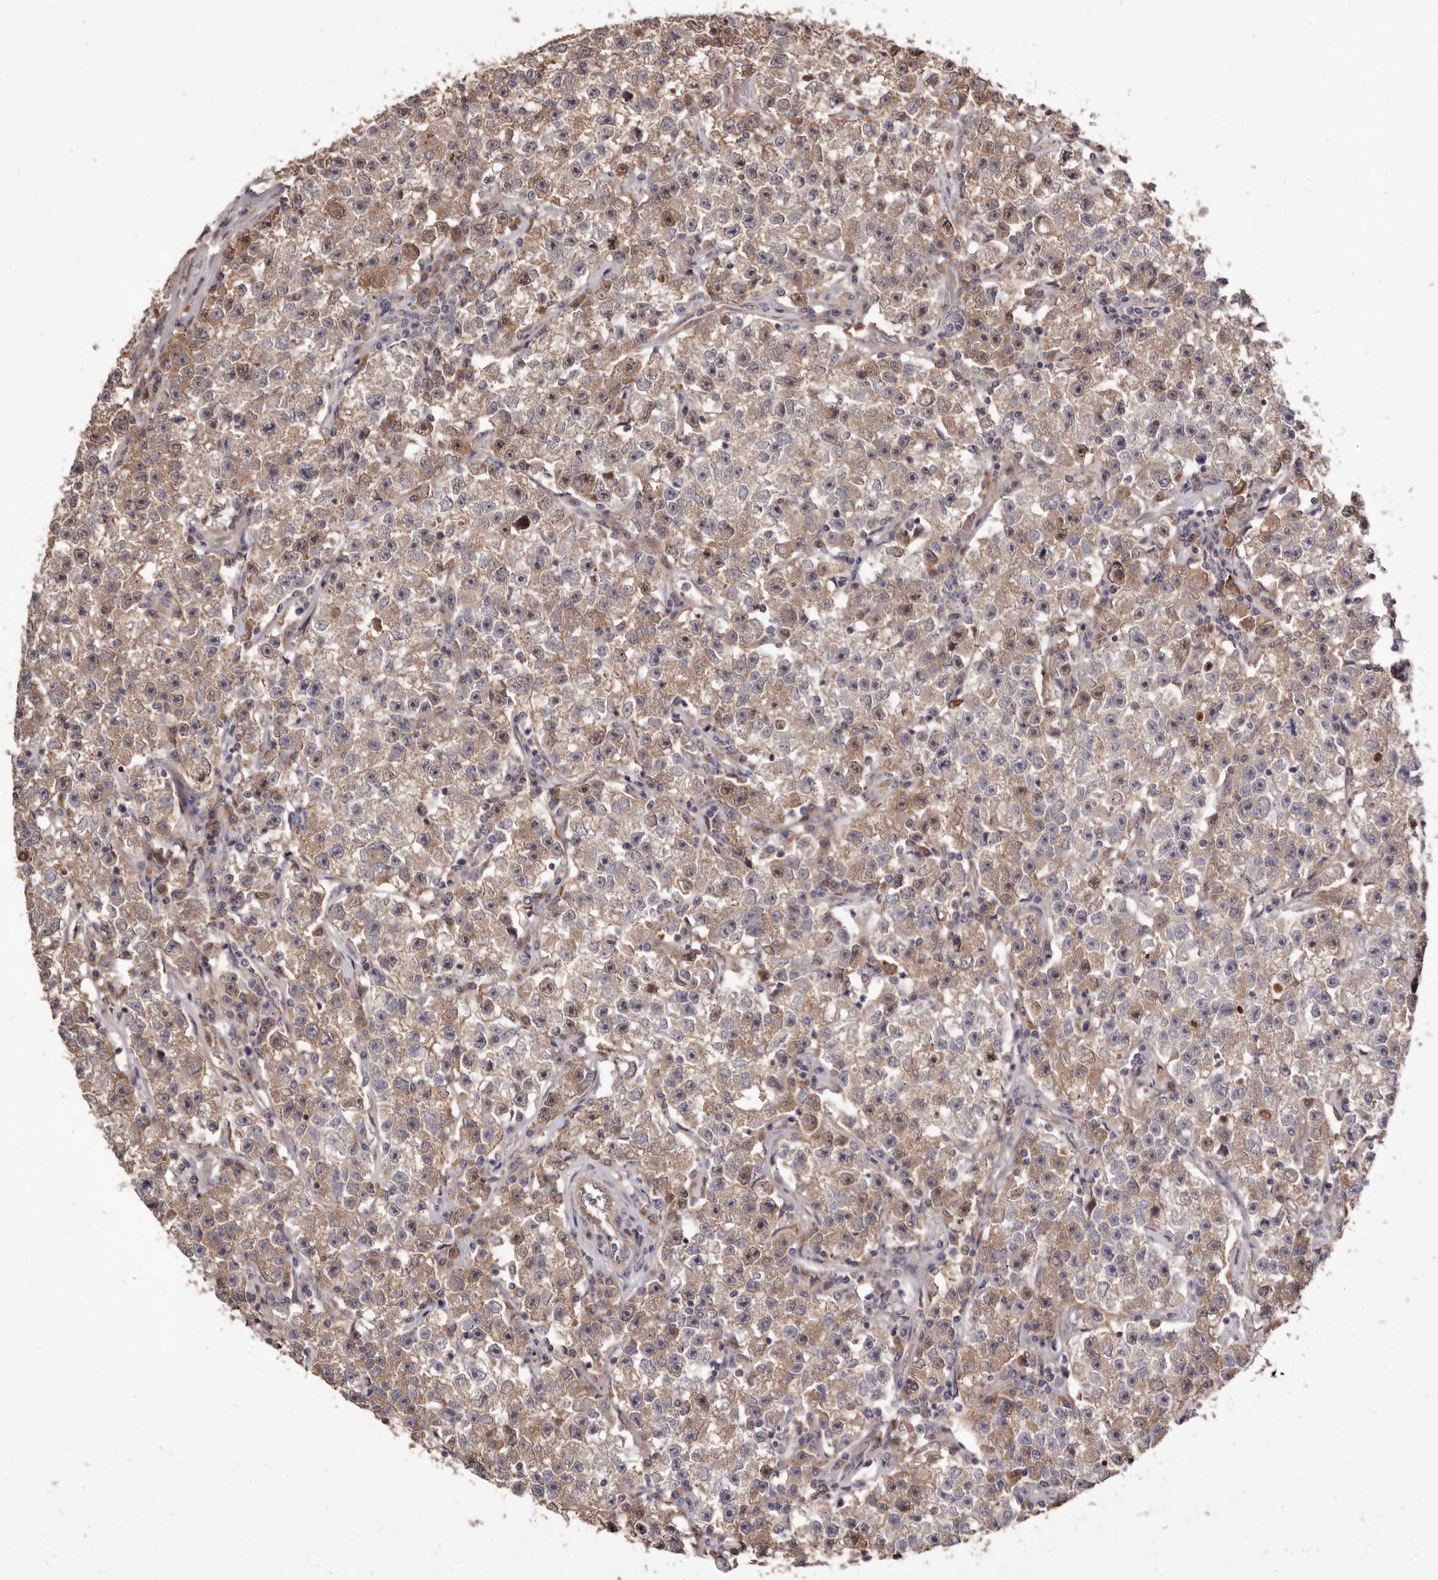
{"staining": {"intensity": "moderate", "quantity": "25%-75%", "location": "cytoplasmic/membranous"}, "tissue": "testis cancer", "cell_type": "Tumor cells", "image_type": "cancer", "snomed": [{"axis": "morphology", "description": "Seminoma, NOS"}, {"axis": "topography", "description": "Testis"}], "caption": "Protein expression analysis of seminoma (testis) displays moderate cytoplasmic/membranous staining in about 25%-75% of tumor cells.", "gene": "DOP1A", "patient": {"sex": "male", "age": 22}}